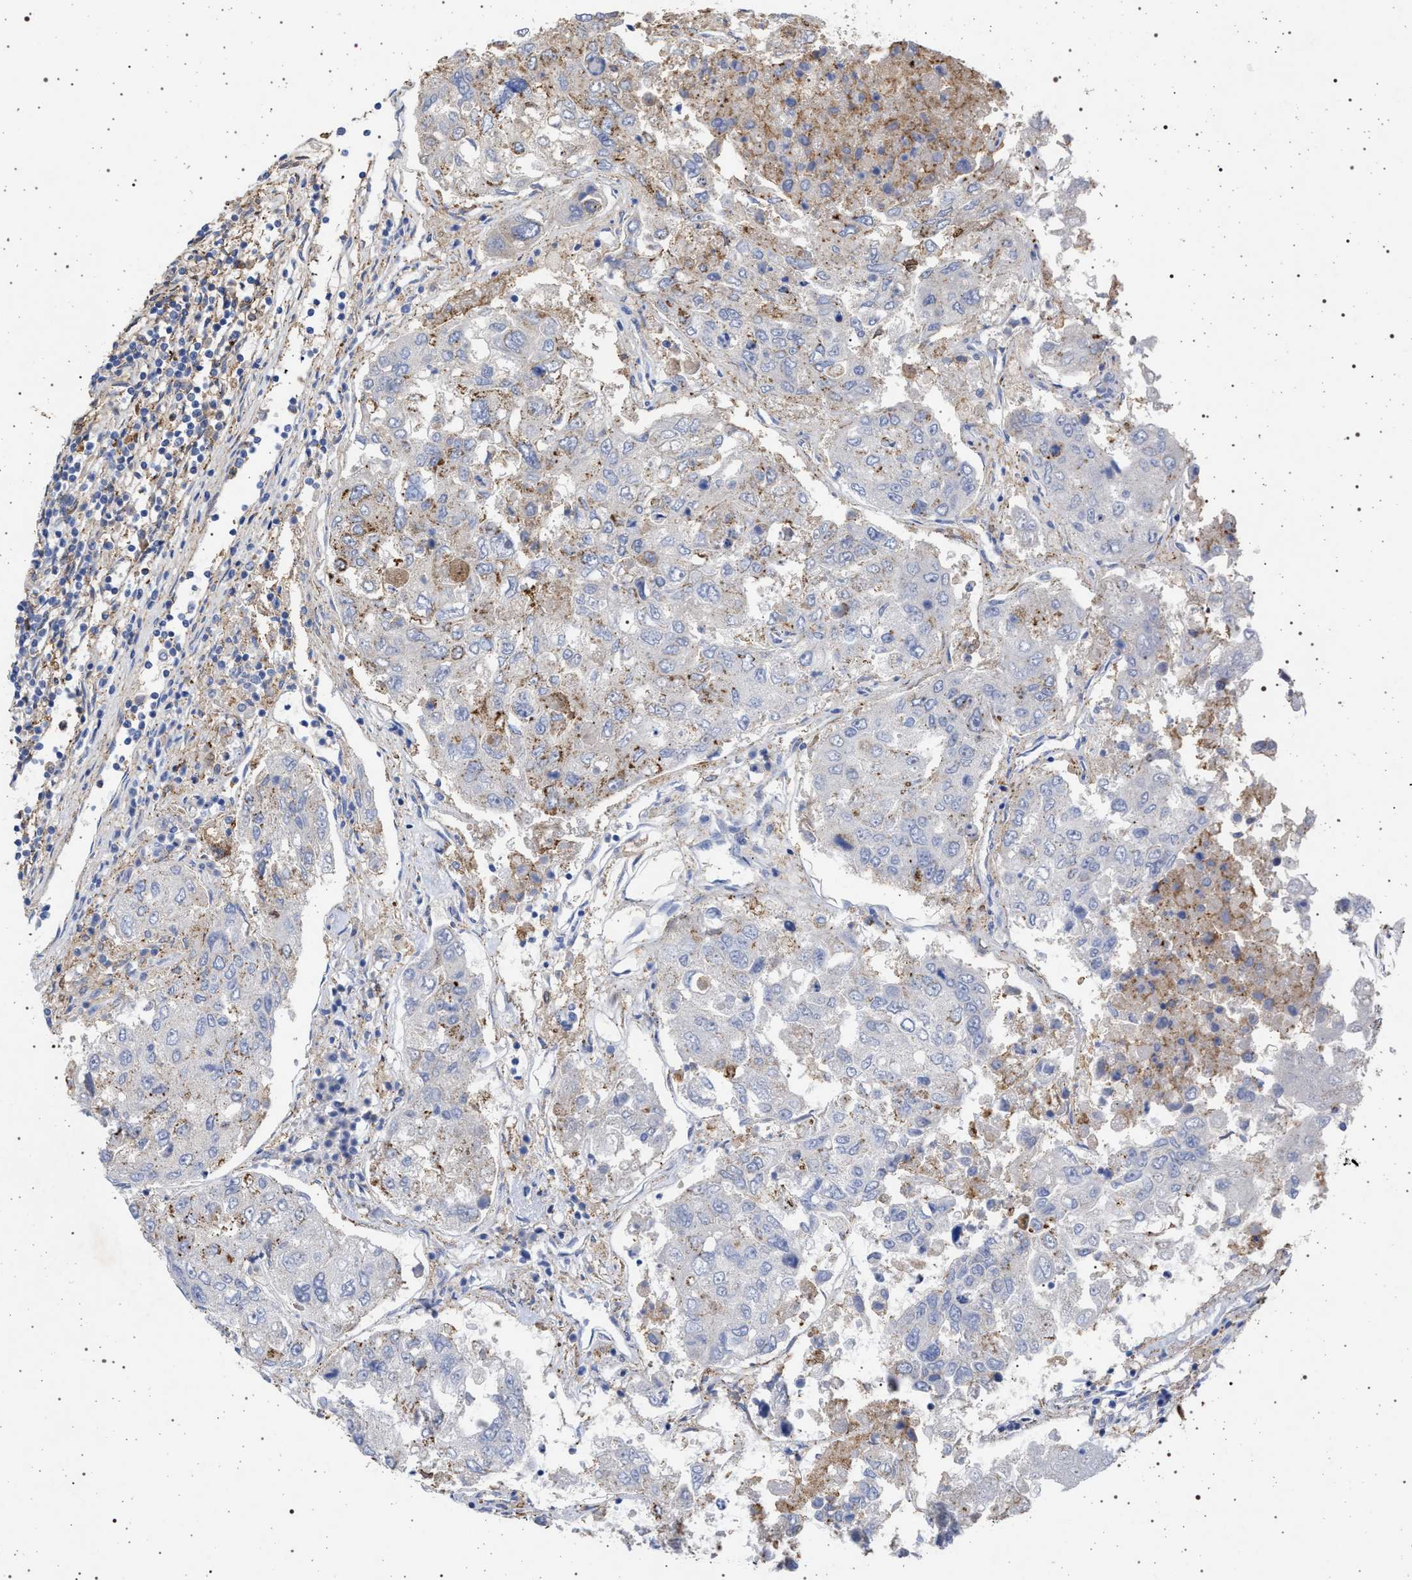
{"staining": {"intensity": "weak", "quantity": "<25%", "location": "cytoplasmic/membranous"}, "tissue": "urothelial cancer", "cell_type": "Tumor cells", "image_type": "cancer", "snomed": [{"axis": "morphology", "description": "Urothelial carcinoma, High grade"}, {"axis": "topography", "description": "Lymph node"}, {"axis": "topography", "description": "Urinary bladder"}], "caption": "This is a photomicrograph of immunohistochemistry staining of urothelial cancer, which shows no staining in tumor cells.", "gene": "PLG", "patient": {"sex": "male", "age": 51}}